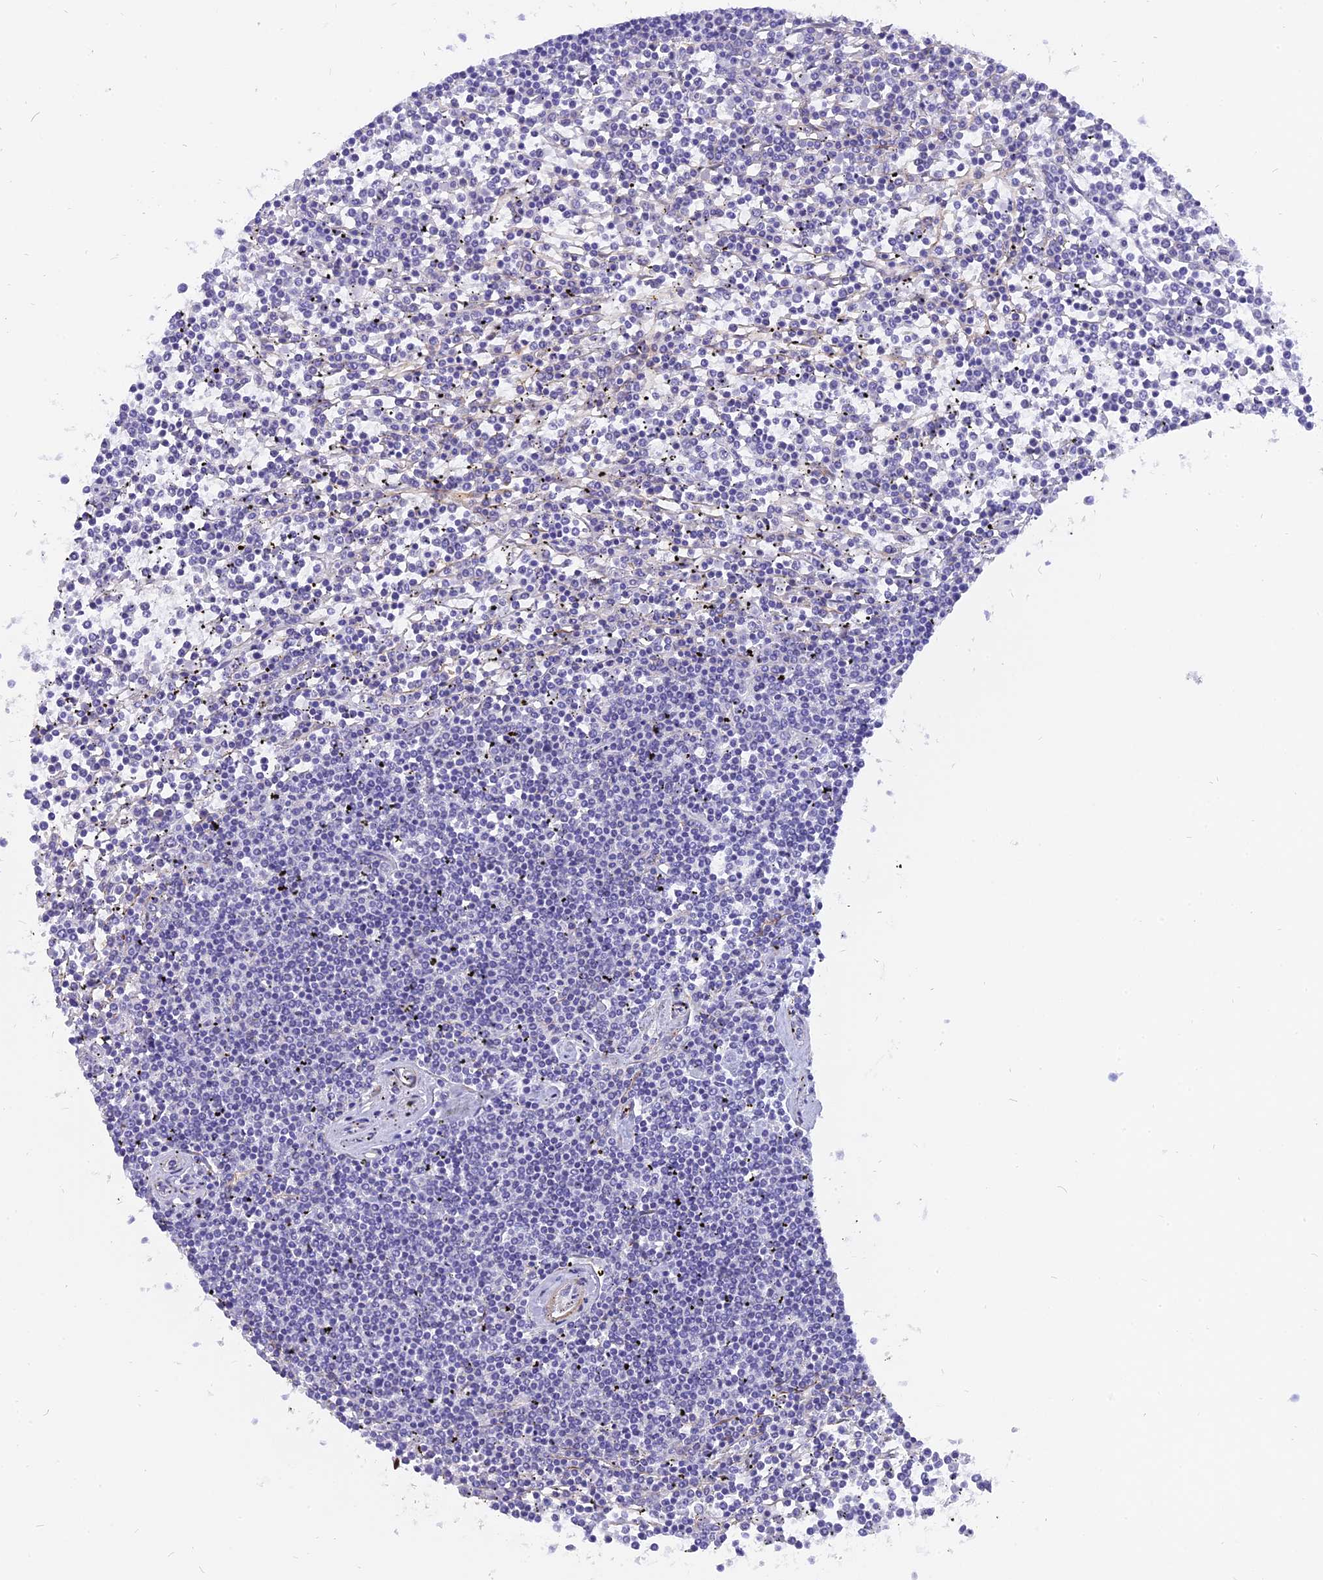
{"staining": {"intensity": "negative", "quantity": "none", "location": "none"}, "tissue": "lymphoma", "cell_type": "Tumor cells", "image_type": "cancer", "snomed": [{"axis": "morphology", "description": "Malignant lymphoma, non-Hodgkin's type, Low grade"}, {"axis": "topography", "description": "Spleen"}], "caption": "Tumor cells show no significant expression in malignant lymphoma, non-Hodgkin's type (low-grade).", "gene": "CENPV", "patient": {"sex": "female", "age": 19}}